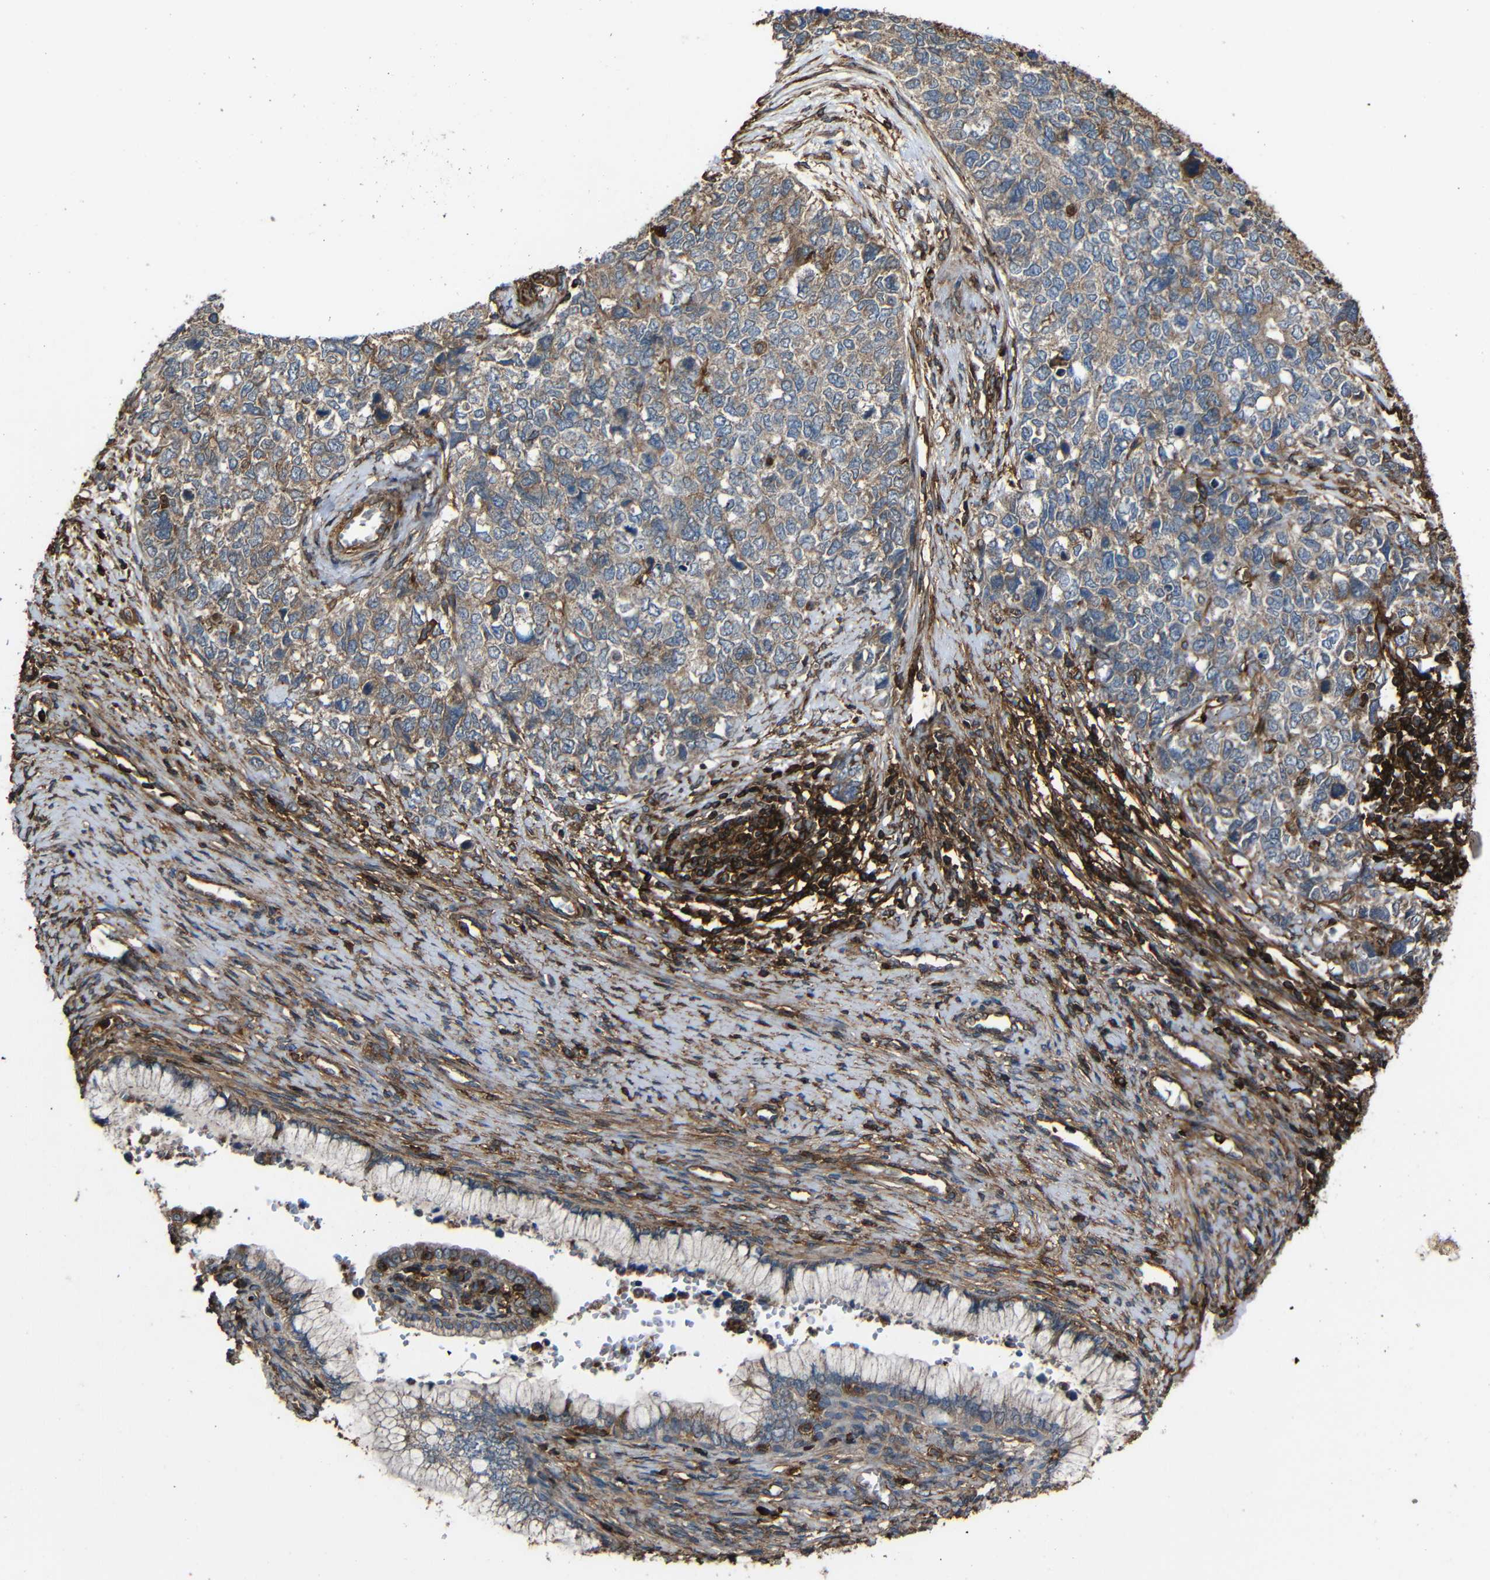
{"staining": {"intensity": "weak", "quantity": "25%-75%", "location": "cytoplasmic/membranous"}, "tissue": "cervical cancer", "cell_type": "Tumor cells", "image_type": "cancer", "snomed": [{"axis": "morphology", "description": "Squamous cell carcinoma, NOS"}, {"axis": "topography", "description": "Cervix"}], "caption": "Approximately 25%-75% of tumor cells in cervical squamous cell carcinoma show weak cytoplasmic/membranous protein staining as visualized by brown immunohistochemical staining.", "gene": "ADGRE5", "patient": {"sex": "female", "age": 63}}